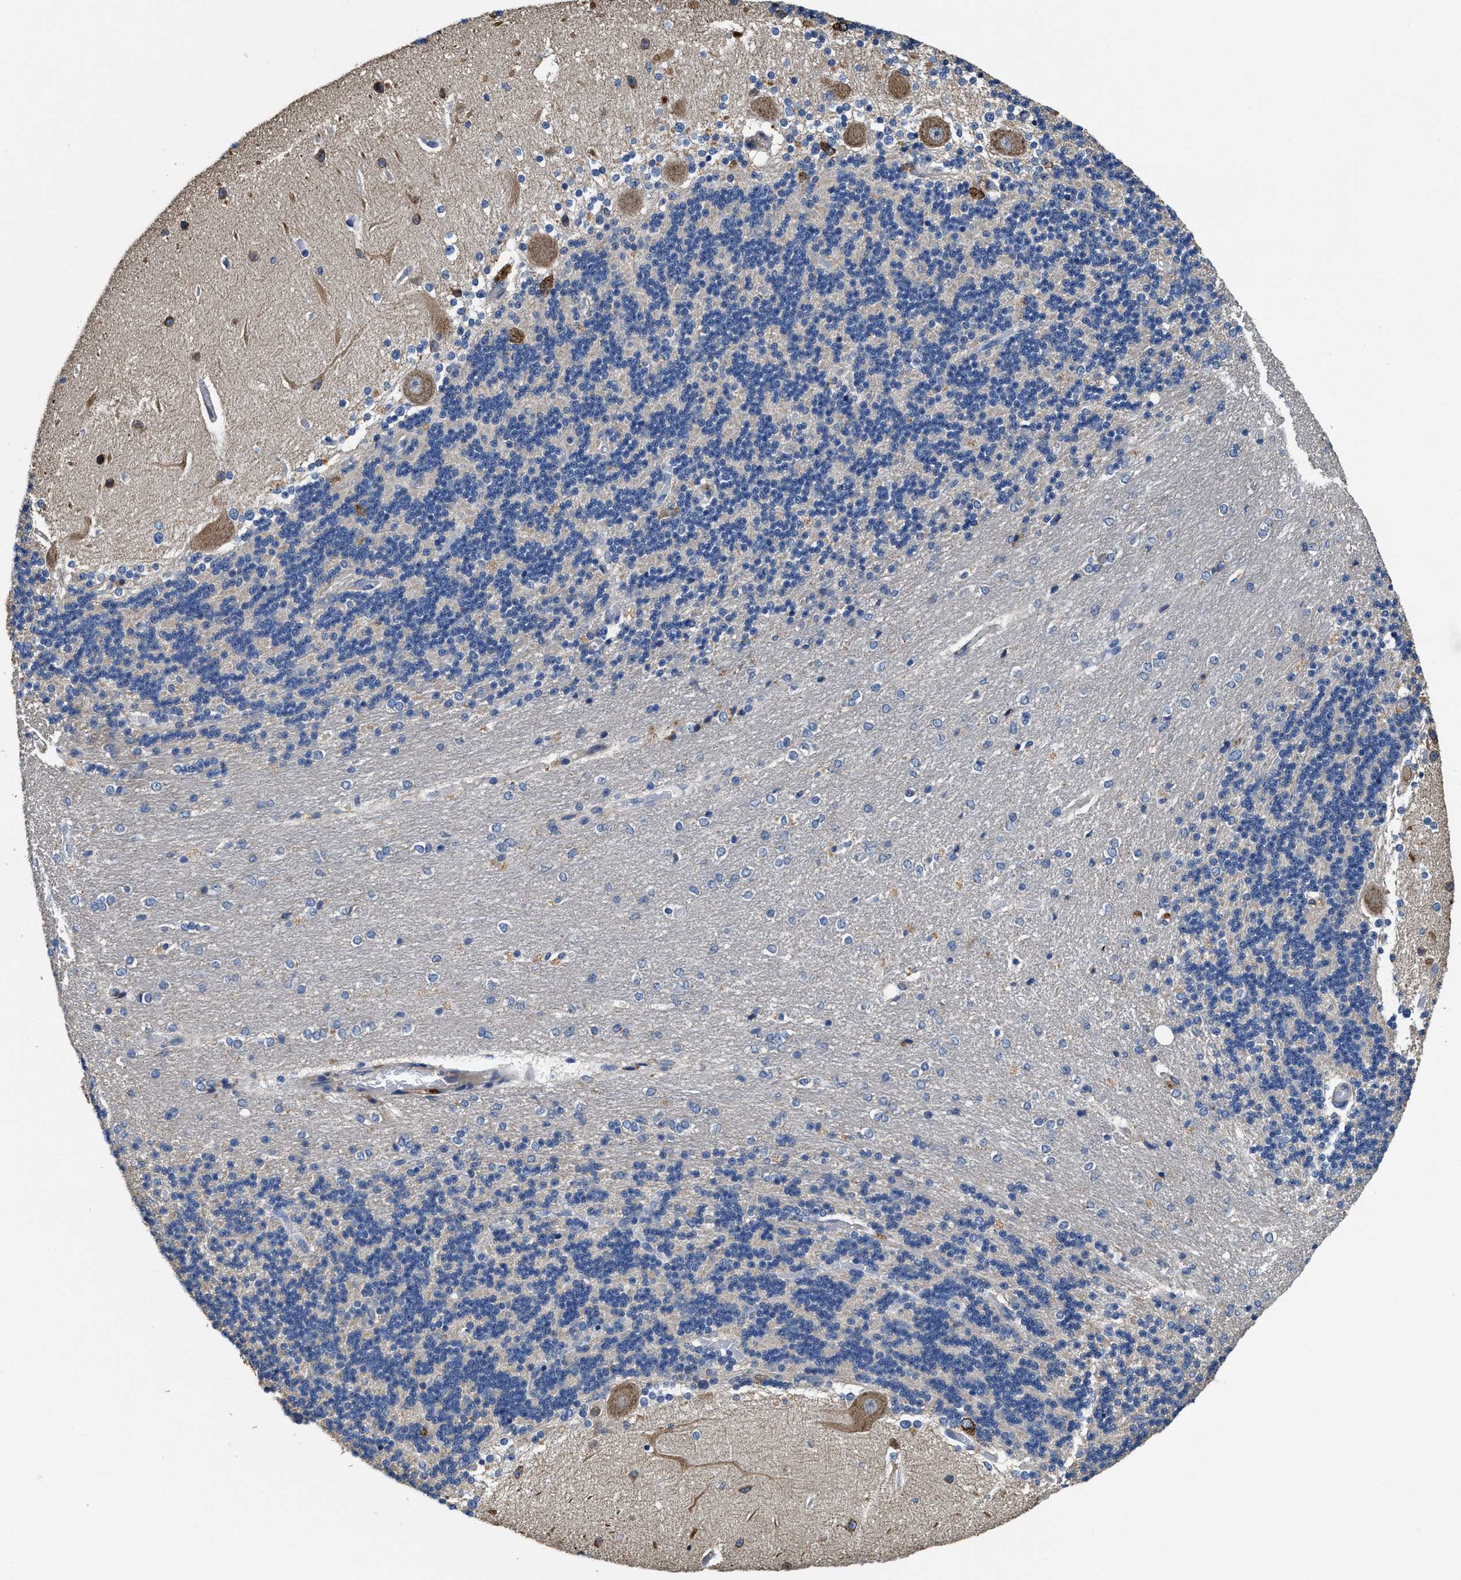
{"staining": {"intensity": "negative", "quantity": "none", "location": "none"}, "tissue": "cerebellum", "cell_type": "Cells in granular layer", "image_type": "normal", "snomed": [{"axis": "morphology", "description": "Normal tissue, NOS"}, {"axis": "topography", "description": "Cerebellum"}], "caption": "High magnification brightfield microscopy of normal cerebellum stained with DAB (3,3'-diaminobenzidine) (brown) and counterstained with hematoxylin (blue): cells in granular layer show no significant positivity. (Immunohistochemistry (ihc), brightfield microscopy, high magnification).", "gene": "PEG10", "patient": {"sex": "female", "age": 54}}